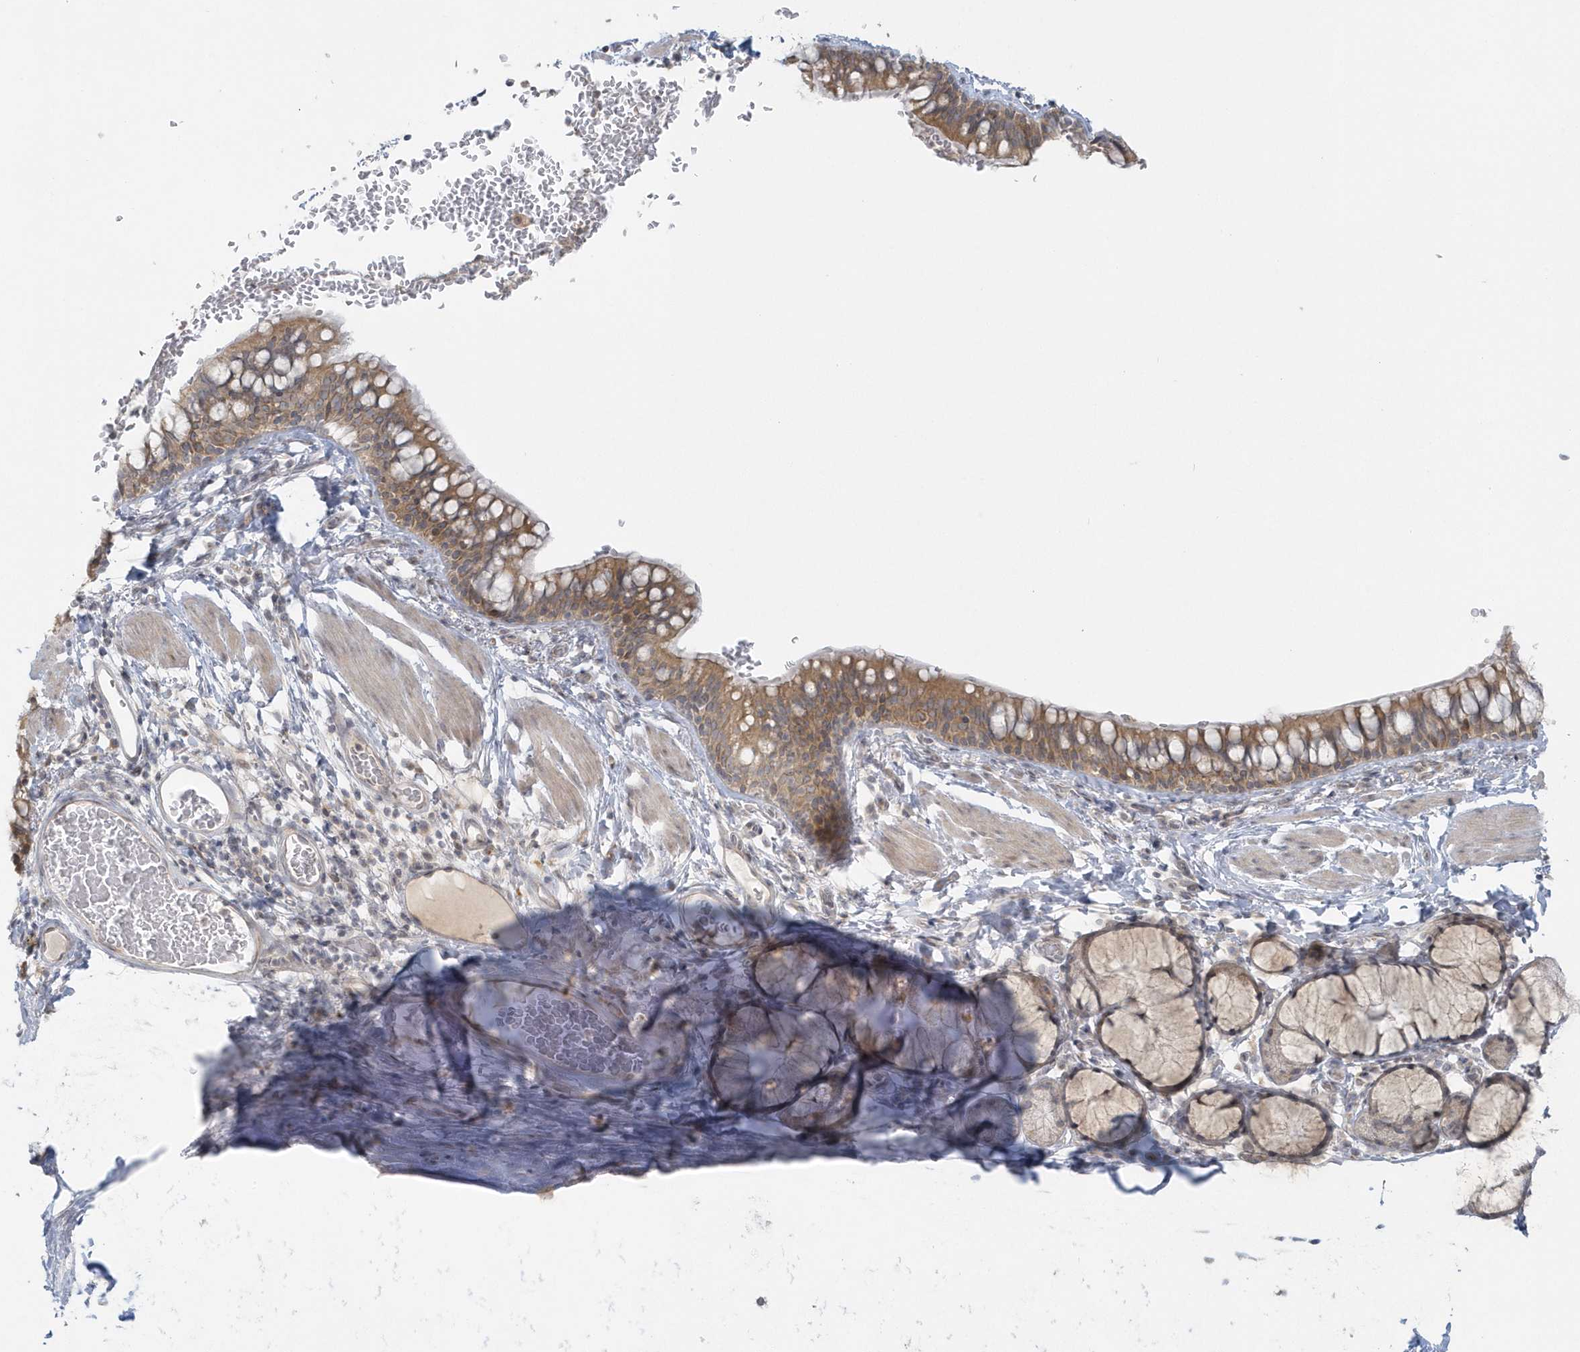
{"staining": {"intensity": "moderate", "quantity": ">75%", "location": "cytoplasmic/membranous"}, "tissue": "bronchus", "cell_type": "Respiratory epithelial cells", "image_type": "normal", "snomed": [{"axis": "morphology", "description": "Normal tissue, NOS"}, {"axis": "topography", "description": "Cartilage tissue"}, {"axis": "topography", "description": "Bronchus"}], "caption": "A brown stain shows moderate cytoplasmic/membranous positivity of a protein in respiratory epithelial cells of unremarkable human bronchus. Nuclei are stained in blue.", "gene": "BLTP3A", "patient": {"sex": "female", "age": 36}}